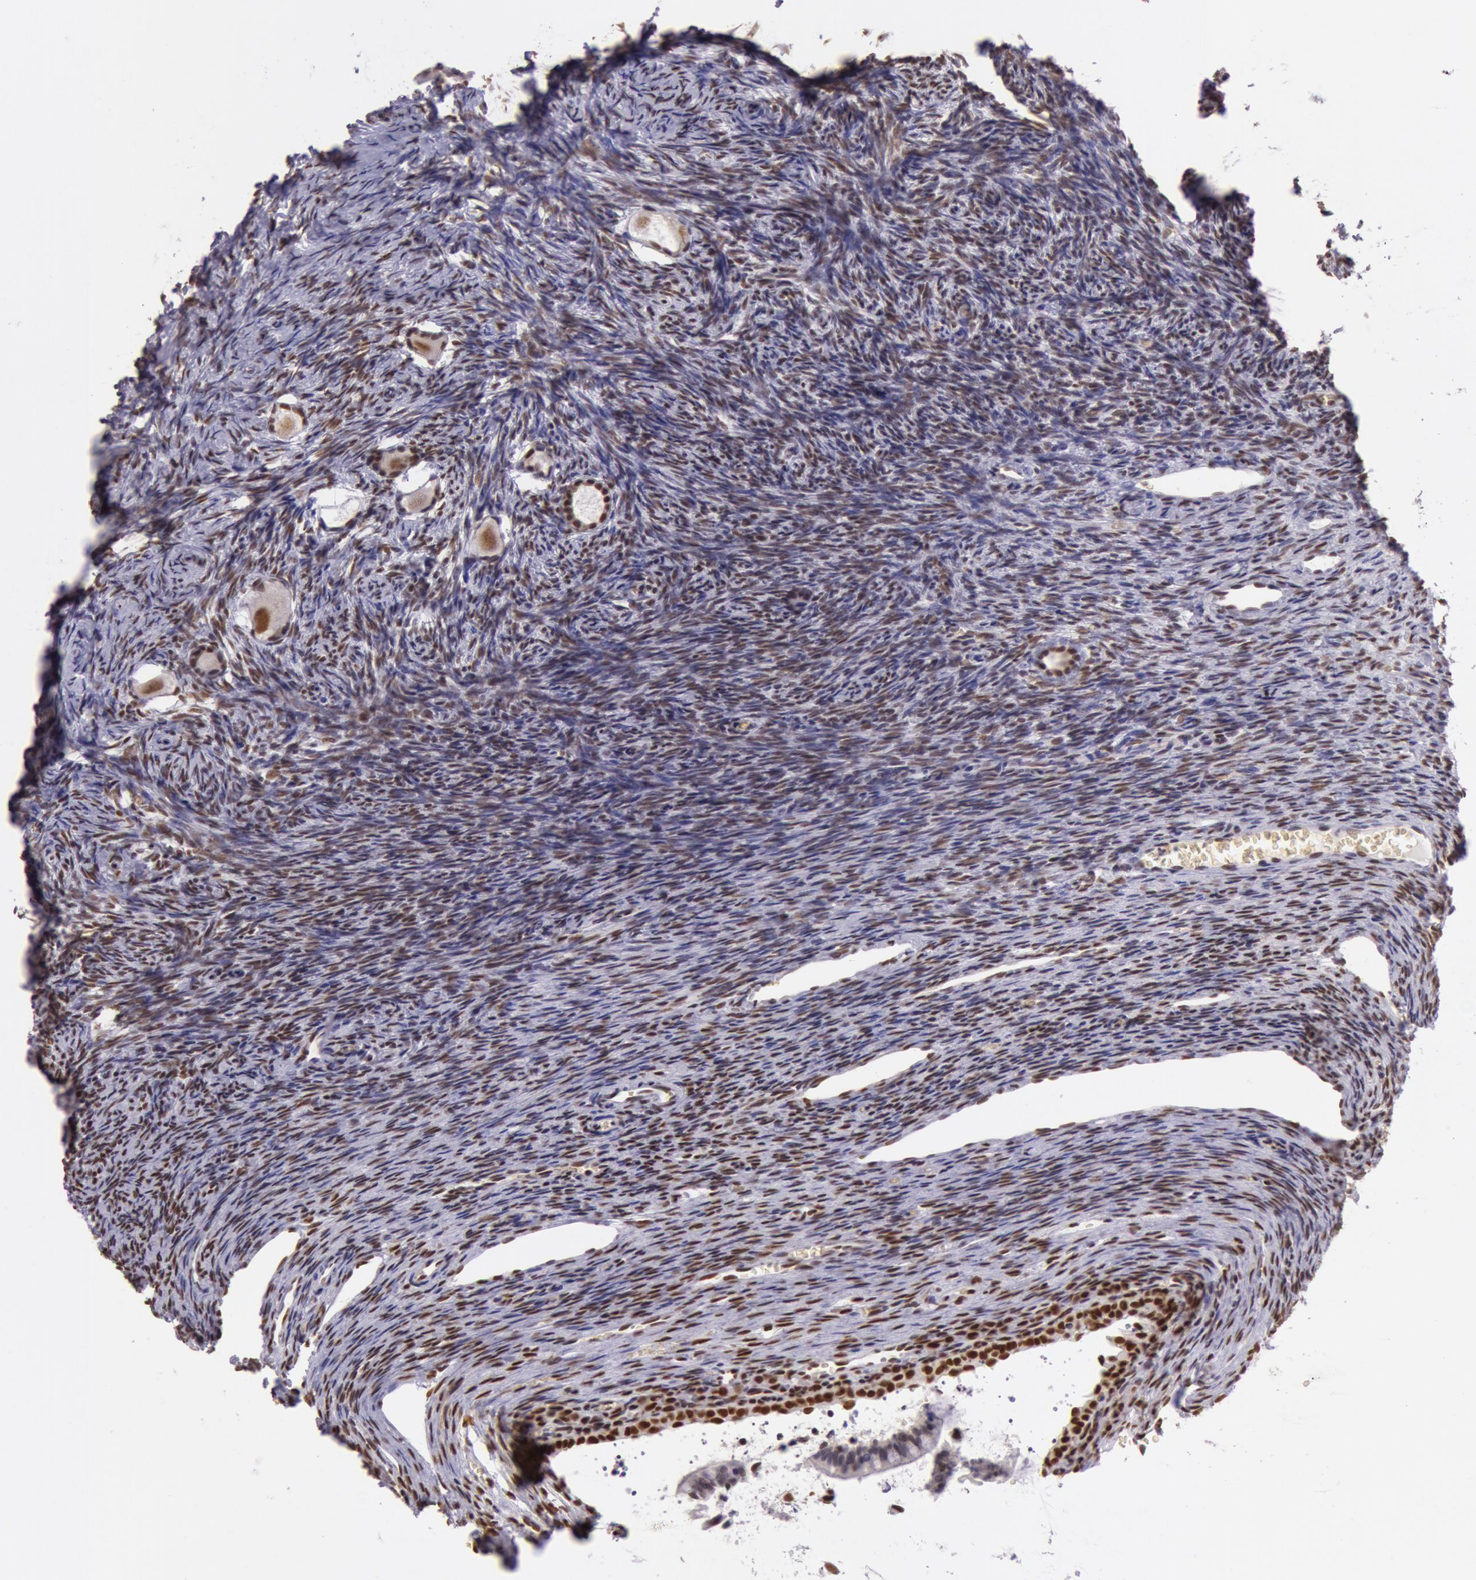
{"staining": {"intensity": "moderate", "quantity": ">75%", "location": "nuclear"}, "tissue": "ovary", "cell_type": "Follicle cells", "image_type": "normal", "snomed": [{"axis": "morphology", "description": "Normal tissue, NOS"}, {"axis": "topography", "description": "Ovary"}], "caption": "The photomicrograph demonstrates immunohistochemical staining of unremarkable ovary. There is moderate nuclear staining is appreciated in about >75% of follicle cells.", "gene": "NBN", "patient": {"sex": "female", "age": 27}}